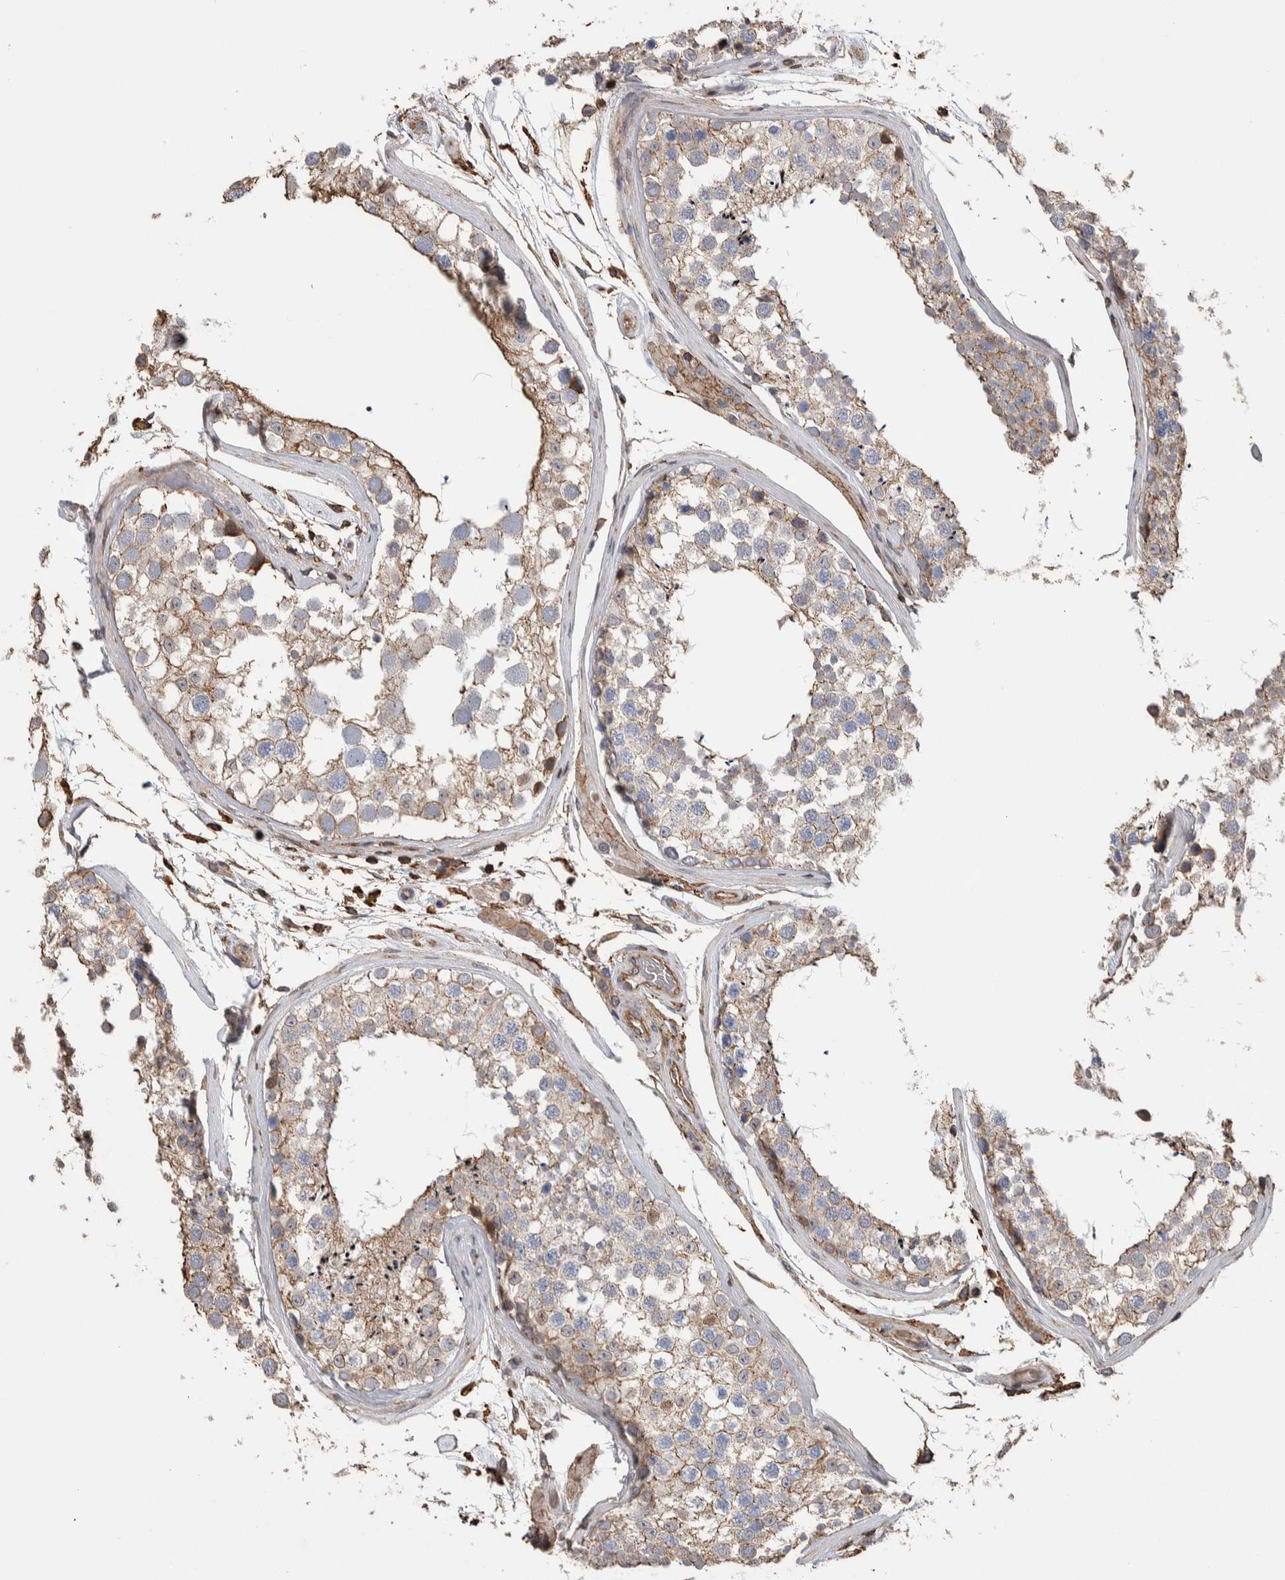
{"staining": {"intensity": "moderate", "quantity": ">75%", "location": "cytoplasmic/membranous"}, "tissue": "testis", "cell_type": "Cells in seminiferous ducts", "image_type": "normal", "snomed": [{"axis": "morphology", "description": "Normal tissue, NOS"}, {"axis": "topography", "description": "Testis"}], "caption": "Immunohistochemistry (IHC) (DAB) staining of unremarkable human testis demonstrates moderate cytoplasmic/membranous protein staining in about >75% of cells in seminiferous ducts.", "gene": "ENPP2", "patient": {"sex": "male", "age": 46}}